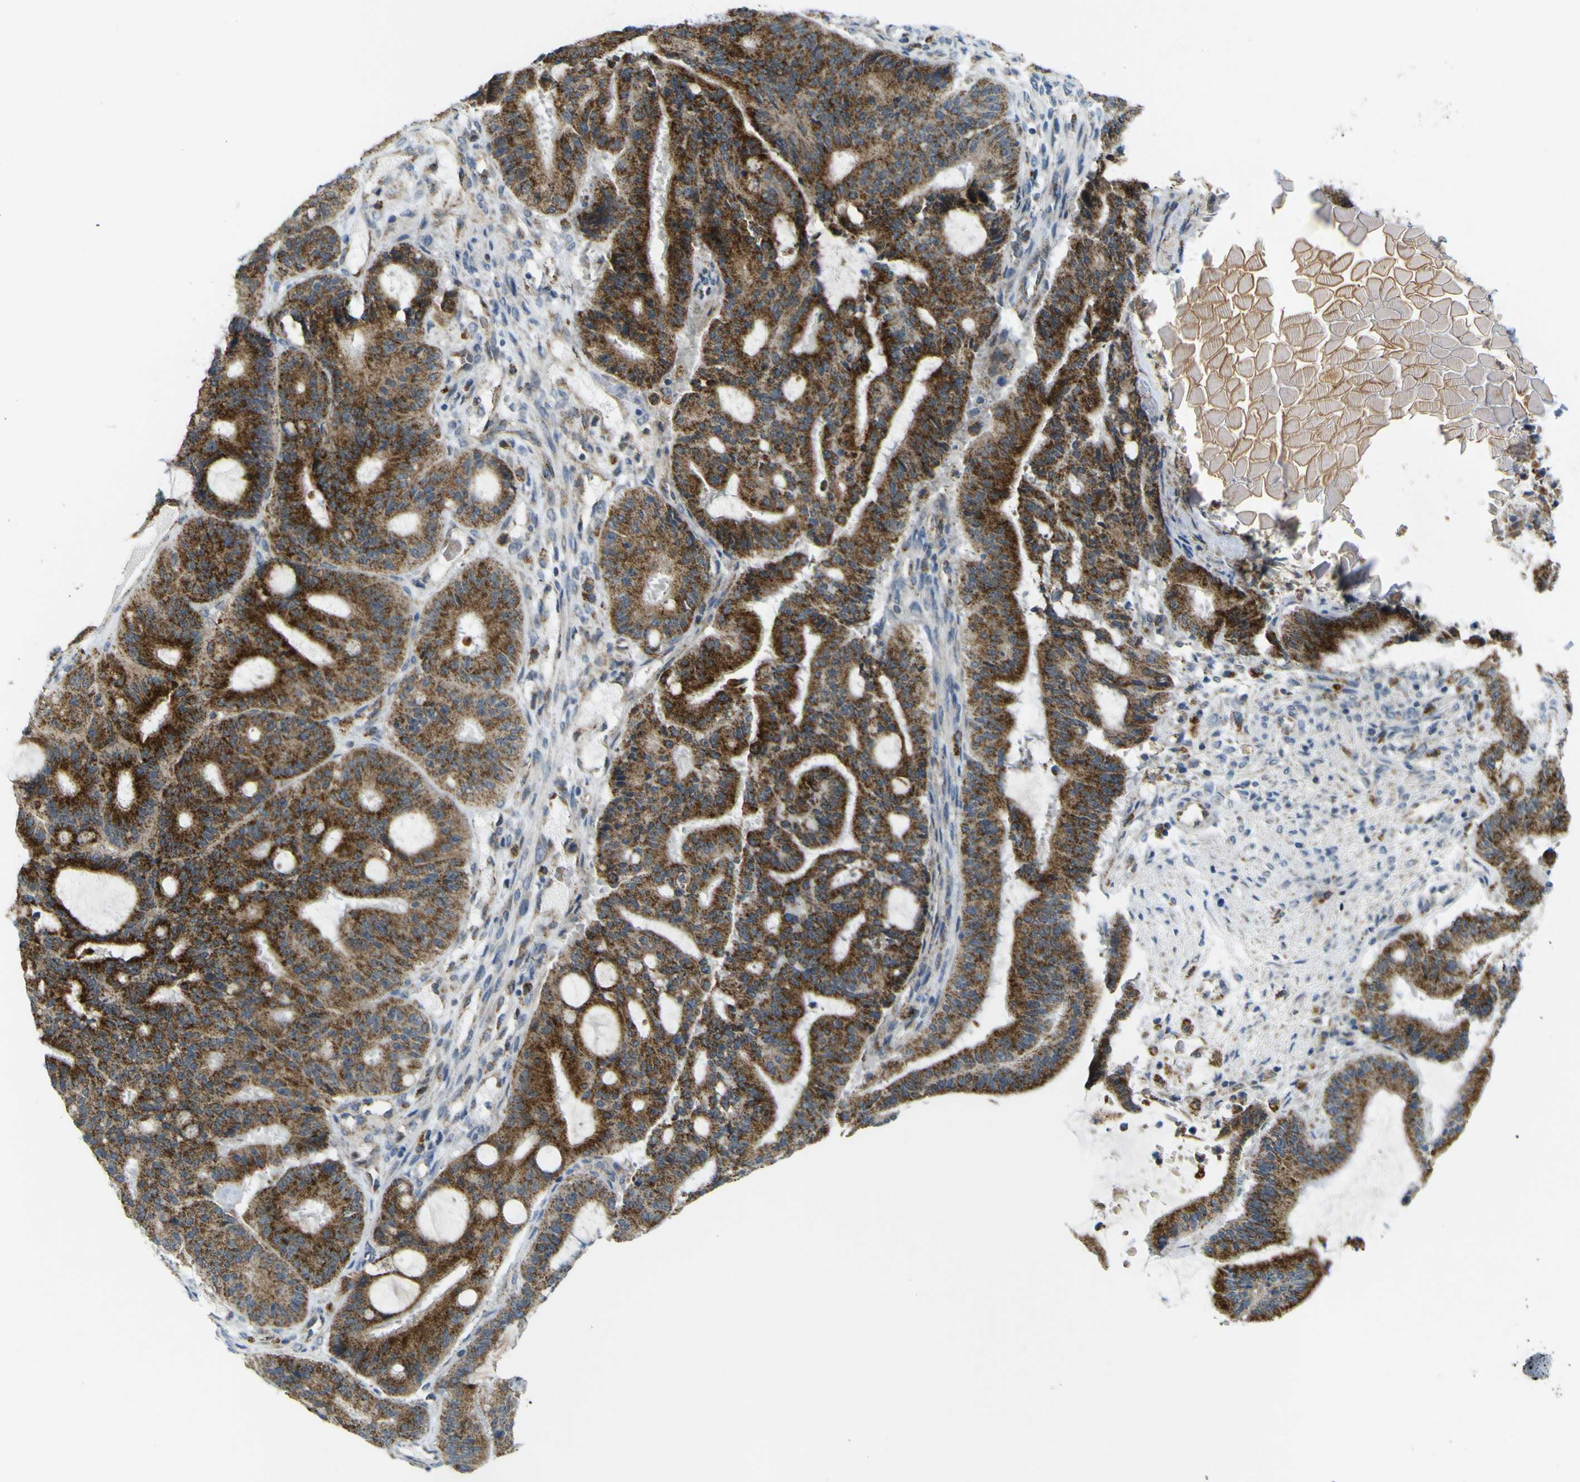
{"staining": {"intensity": "strong", "quantity": ">75%", "location": "cytoplasmic/membranous"}, "tissue": "liver cancer", "cell_type": "Tumor cells", "image_type": "cancer", "snomed": [{"axis": "morphology", "description": "Cholangiocarcinoma"}, {"axis": "topography", "description": "Liver"}], "caption": "Immunohistochemical staining of cholangiocarcinoma (liver) displays high levels of strong cytoplasmic/membranous protein expression in approximately >75% of tumor cells. (DAB IHC, brown staining for protein, blue staining for nuclei).", "gene": "ACBD5", "patient": {"sex": "female", "age": 73}}